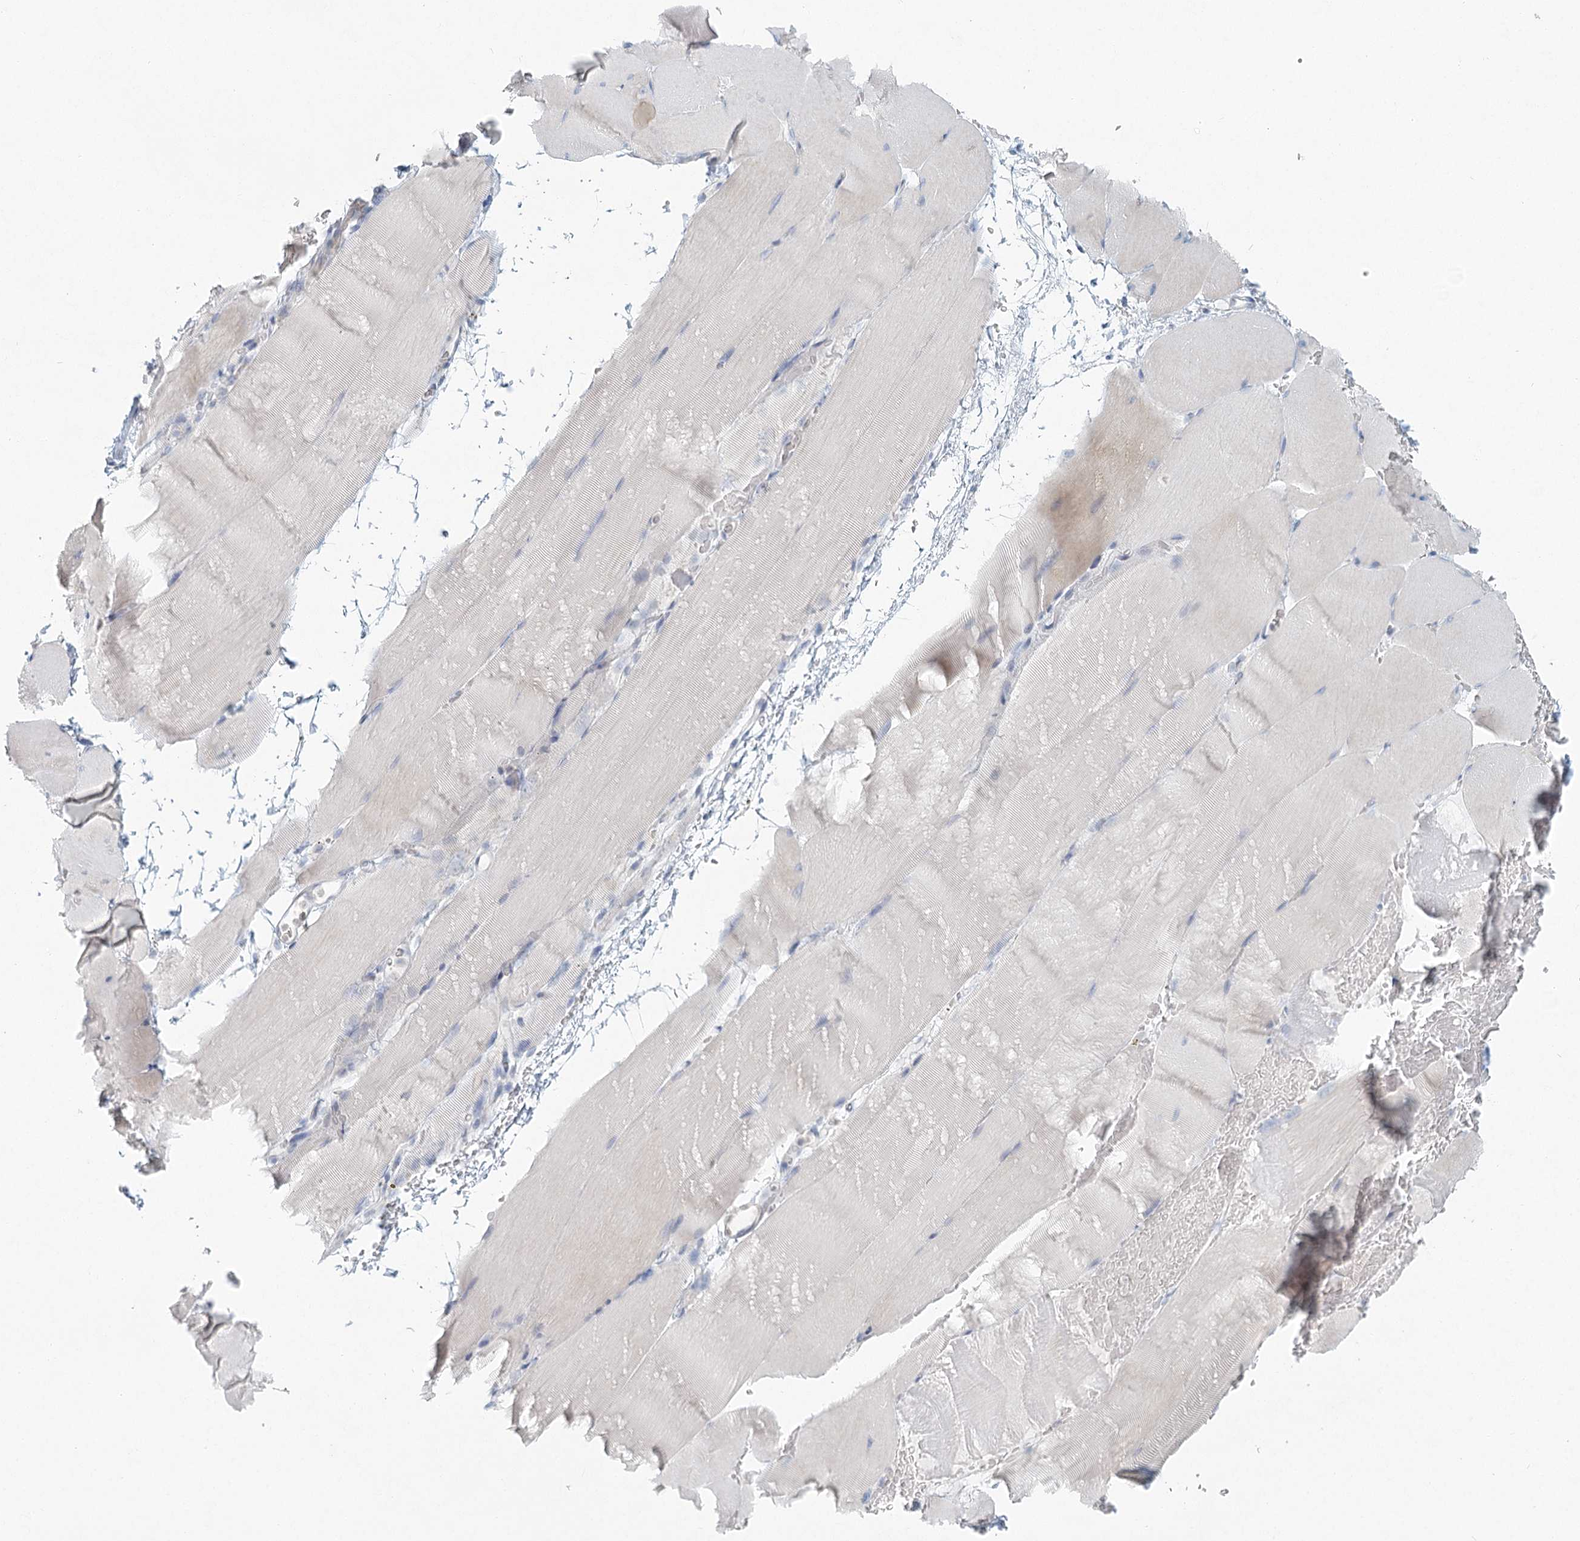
{"staining": {"intensity": "negative", "quantity": "none", "location": "none"}, "tissue": "skeletal muscle", "cell_type": "Myocytes", "image_type": "normal", "snomed": [{"axis": "morphology", "description": "Normal tissue, NOS"}, {"axis": "topography", "description": "Skeletal muscle"}, {"axis": "topography", "description": "Parathyroid gland"}], "caption": "An IHC histopathology image of unremarkable skeletal muscle is shown. There is no staining in myocytes of skeletal muscle. Brightfield microscopy of IHC stained with DAB (brown) and hematoxylin (blue), captured at high magnification.", "gene": "LRP2BP", "patient": {"sex": "female", "age": 37}}